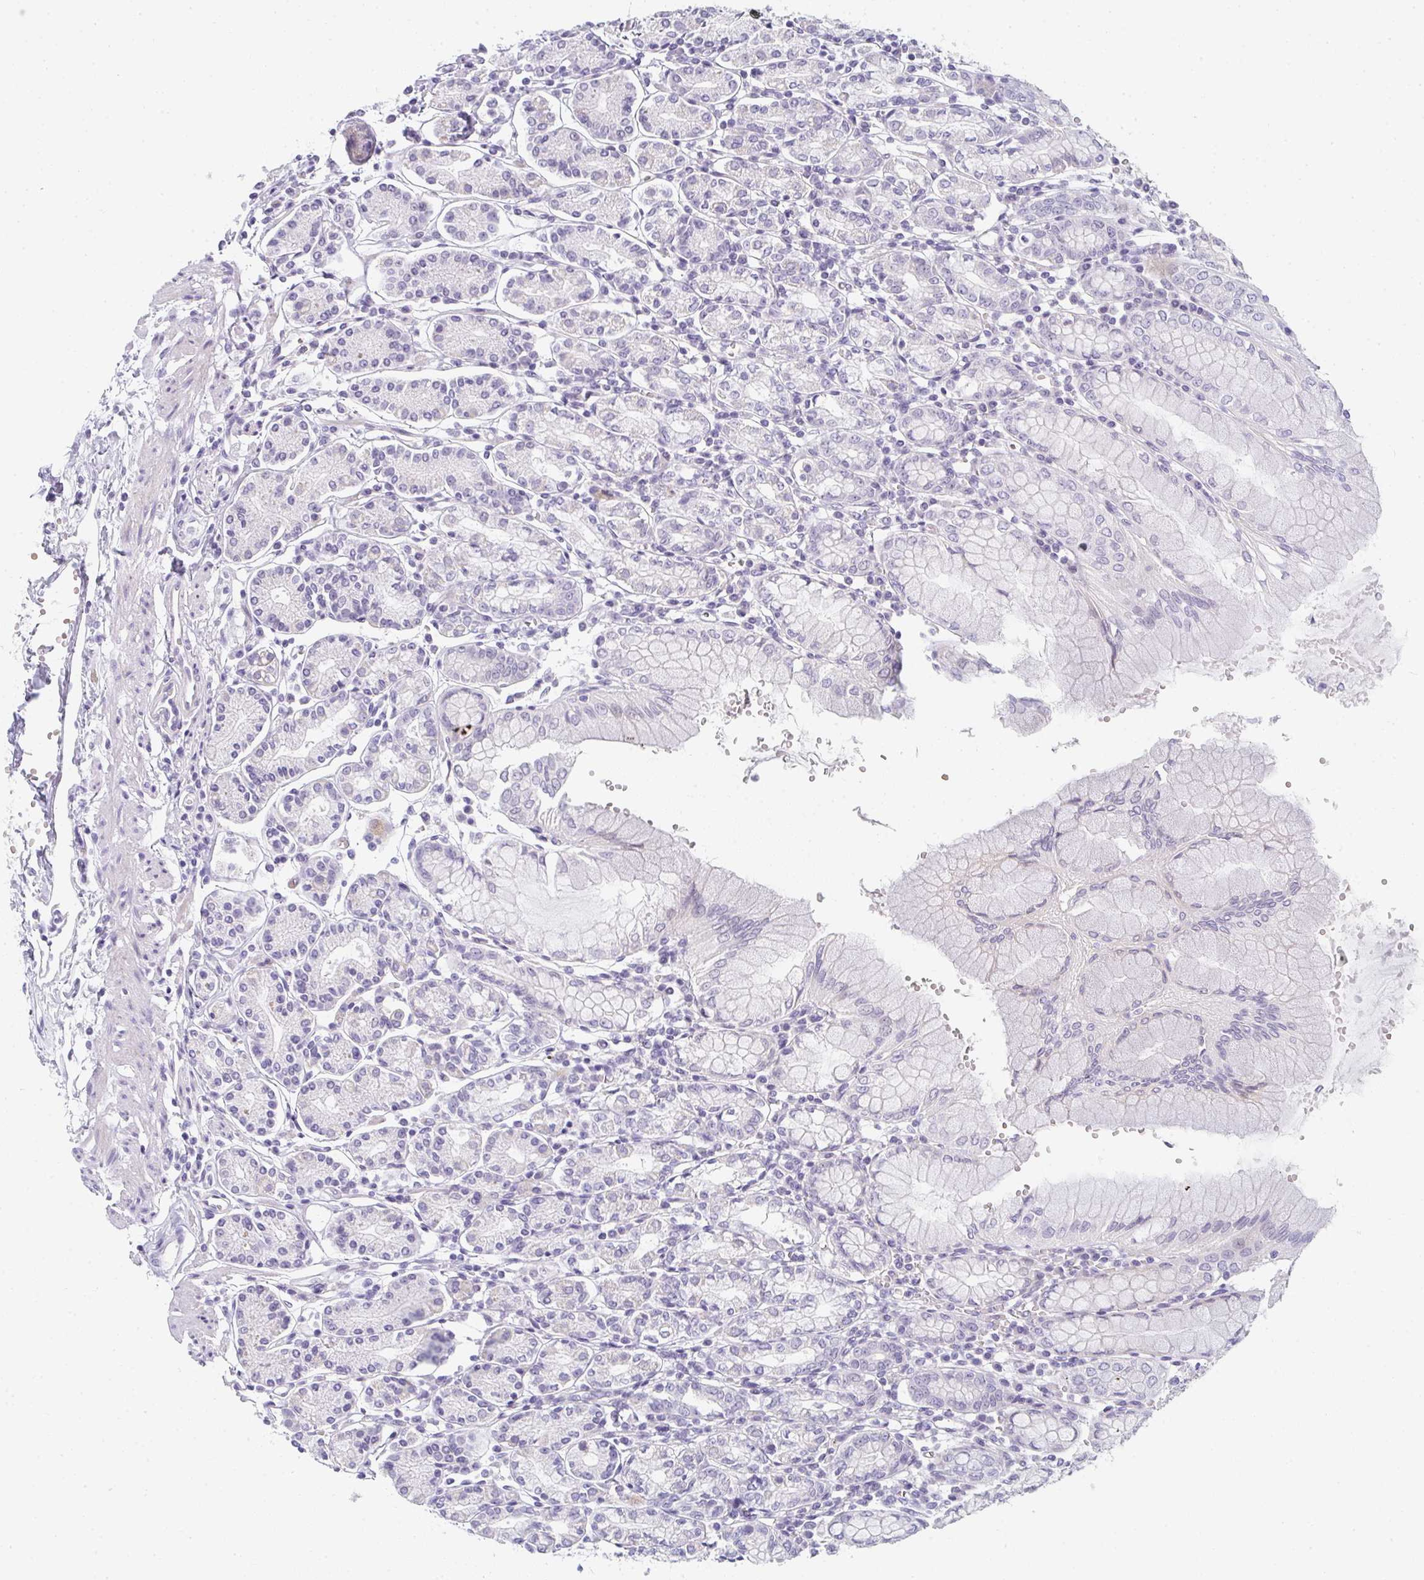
{"staining": {"intensity": "moderate", "quantity": "<25%", "location": "cytoplasmic/membranous"}, "tissue": "stomach", "cell_type": "Glandular cells", "image_type": "normal", "snomed": [{"axis": "morphology", "description": "Normal tissue, NOS"}, {"axis": "topography", "description": "Stomach"}], "caption": "Normal stomach shows moderate cytoplasmic/membranous staining in about <25% of glandular cells, visualized by immunohistochemistry. The staining was performed using DAB, with brown indicating positive protein expression. Nuclei are stained blue with hematoxylin.", "gene": "NEU2", "patient": {"sex": "female", "age": 62}}